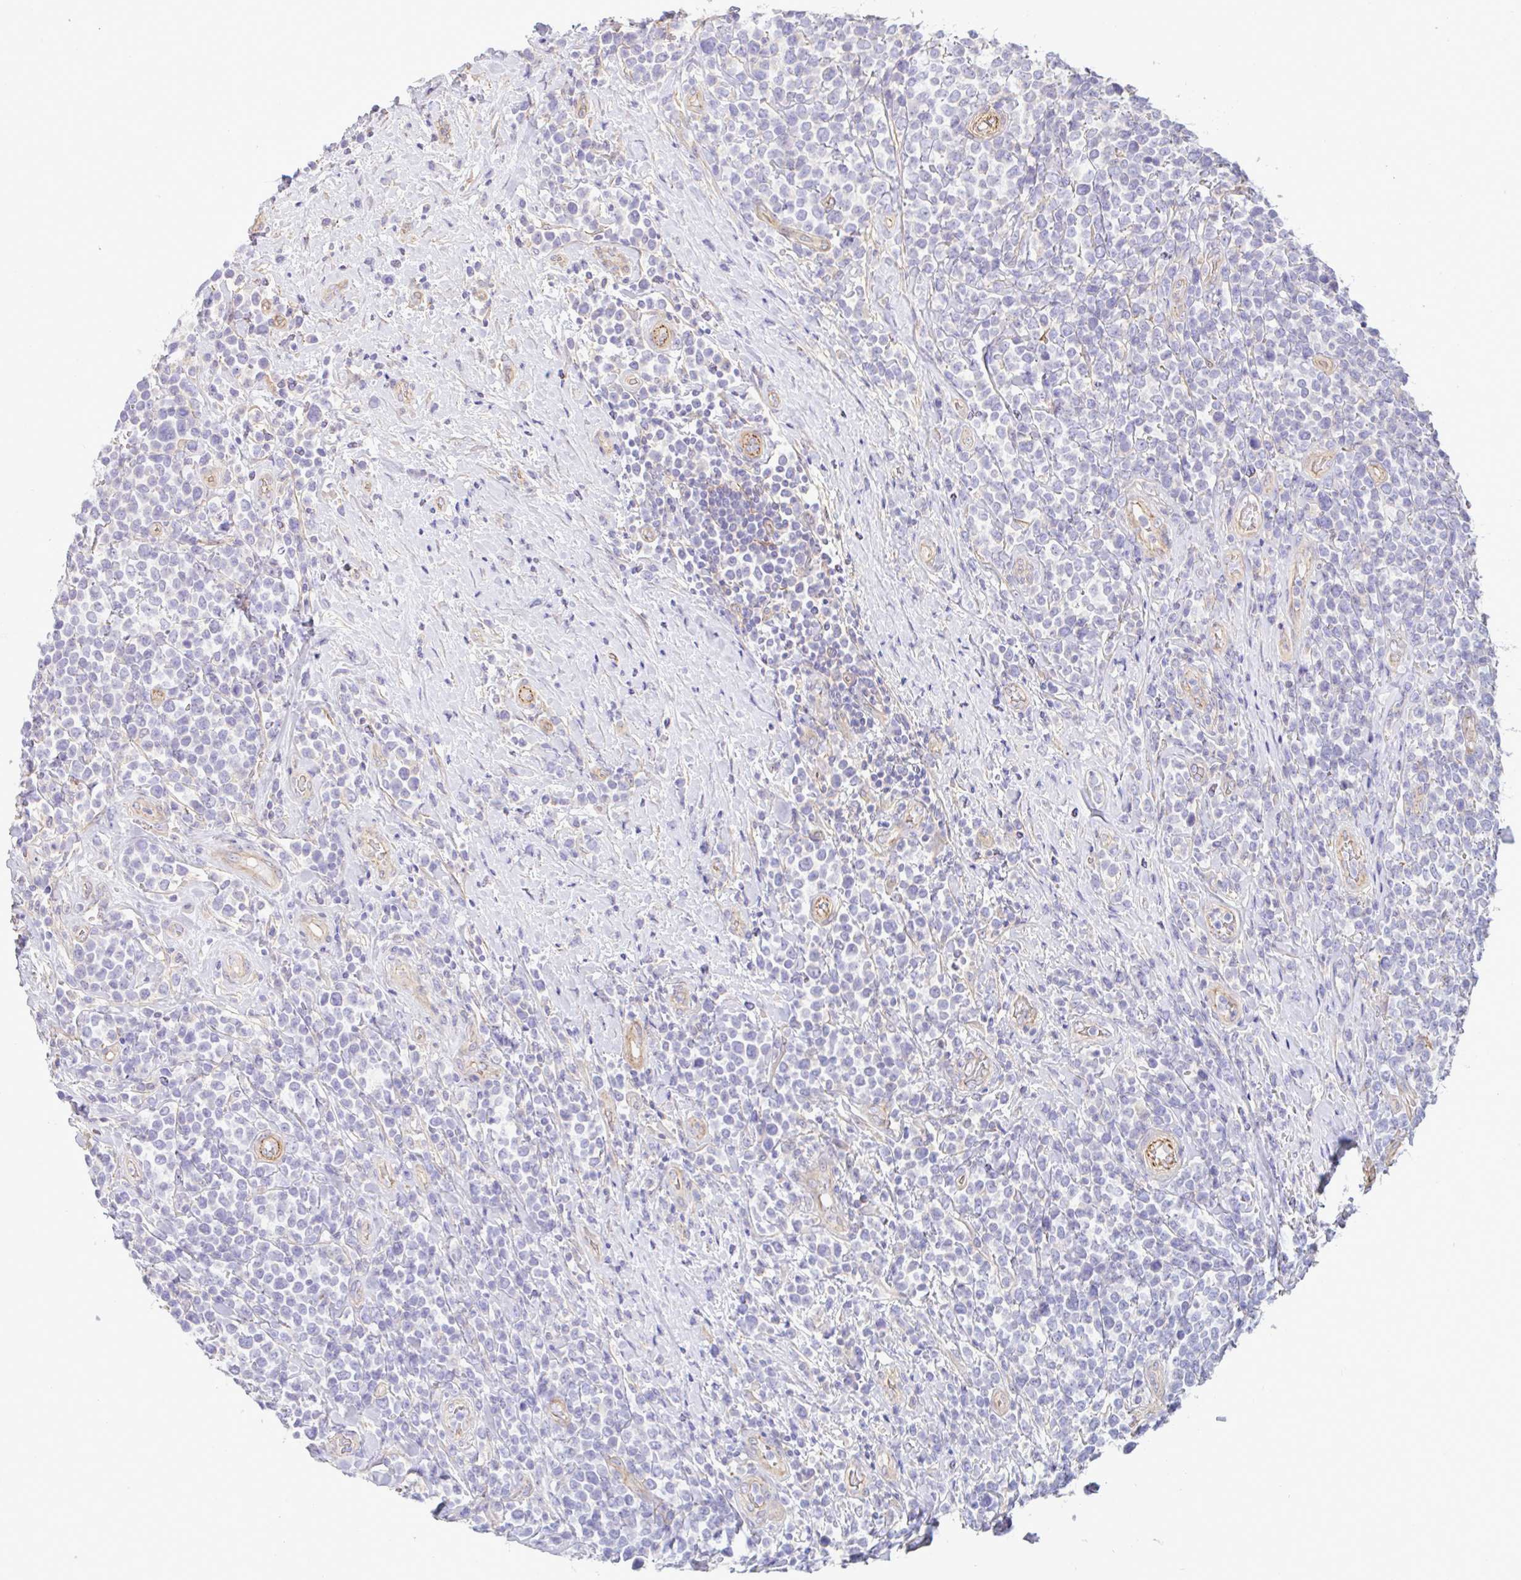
{"staining": {"intensity": "negative", "quantity": "none", "location": "none"}, "tissue": "lymphoma", "cell_type": "Tumor cells", "image_type": "cancer", "snomed": [{"axis": "morphology", "description": "Malignant lymphoma, non-Hodgkin's type, High grade"}, {"axis": "topography", "description": "Soft tissue"}], "caption": "Tumor cells show no significant staining in malignant lymphoma, non-Hodgkin's type (high-grade).", "gene": "PLCD4", "patient": {"sex": "female", "age": 56}}